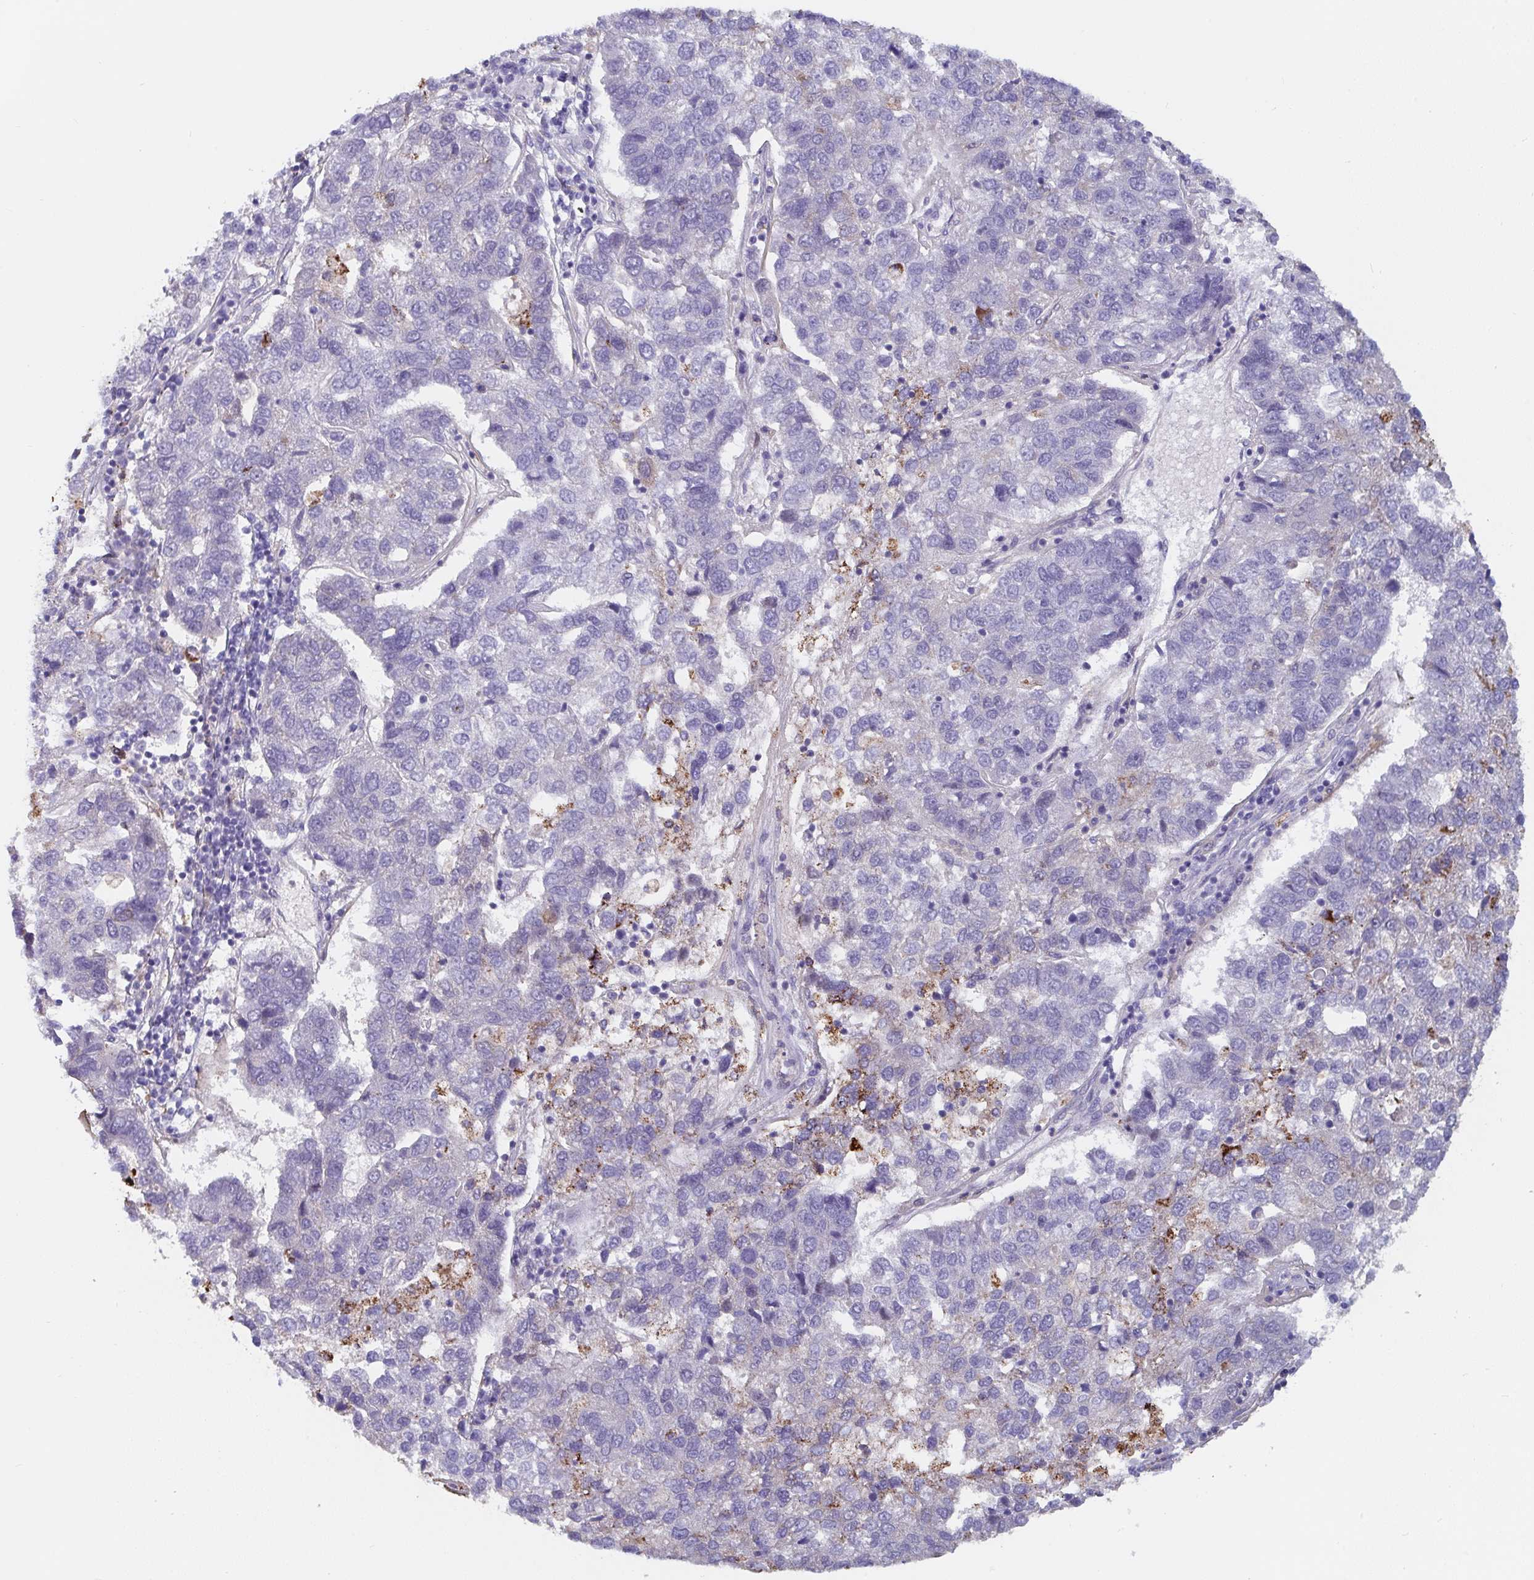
{"staining": {"intensity": "negative", "quantity": "none", "location": "none"}, "tissue": "pancreatic cancer", "cell_type": "Tumor cells", "image_type": "cancer", "snomed": [{"axis": "morphology", "description": "Adenocarcinoma, NOS"}, {"axis": "topography", "description": "Pancreas"}], "caption": "Photomicrograph shows no protein expression in tumor cells of pancreatic adenocarcinoma tissue.", "gene": "FAM156B", "patient": {"sex": "female", "age": 61}}